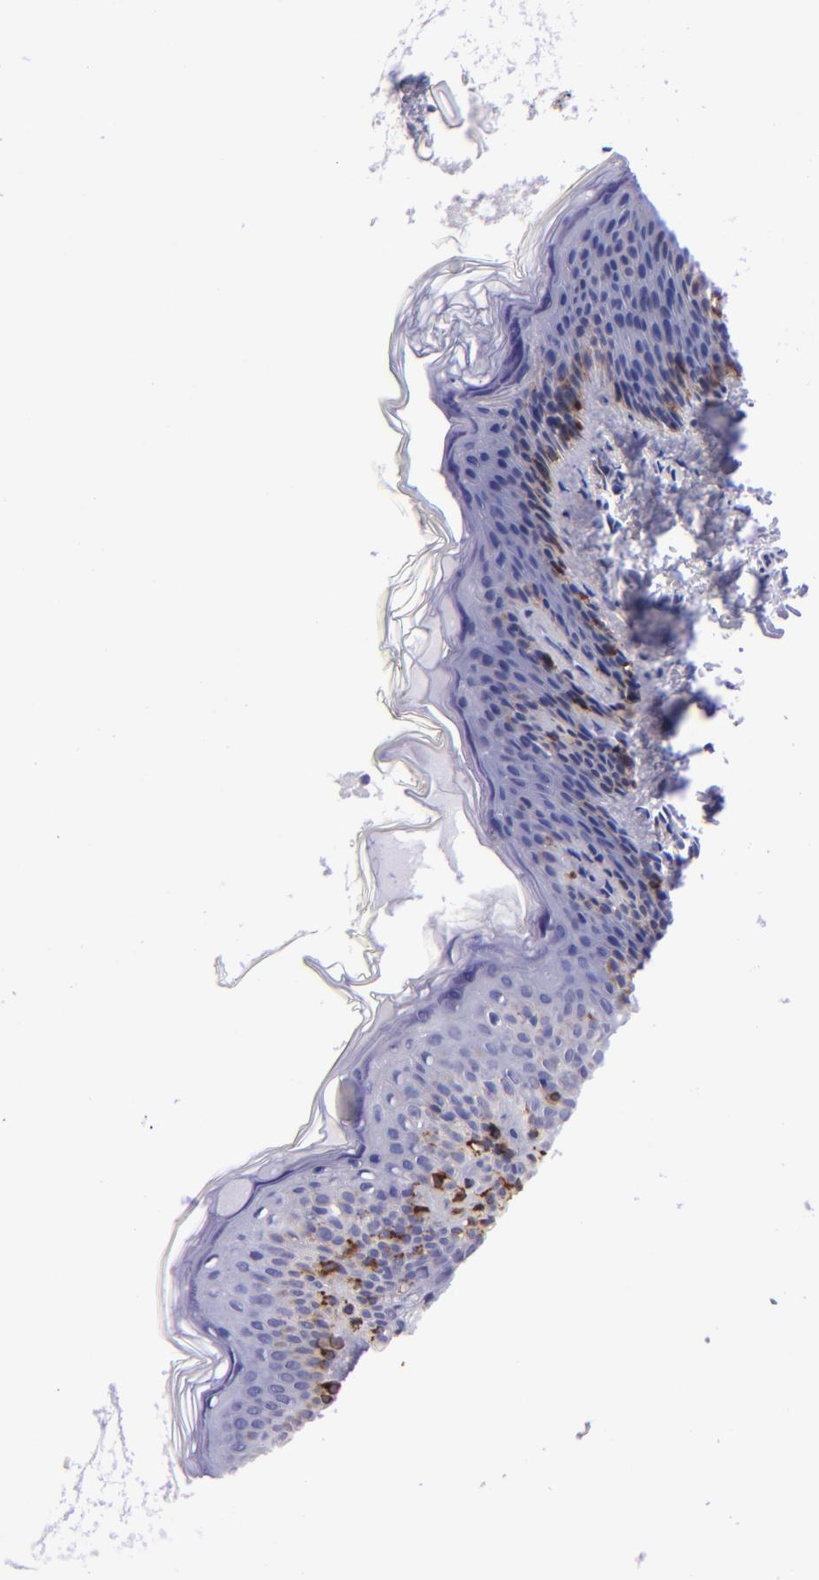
{"staining": {"intensity": "negative", "quantity": "none", "location": "none"}, "tissue": "skin", "cell_type": "Fibroblasts", "image_type": "normal", "snomed": [{"axis": "morphology", "description": "Normal tissue, NOS"}, {"axis": "topography", "description": "Skin"}], "caption": "Unremarkable skin was stained to show a protein in brown. There is no significant expression in fibroblasts.", "gene": "TYRP1", "patient": {"sex": "female", "age": 4}}